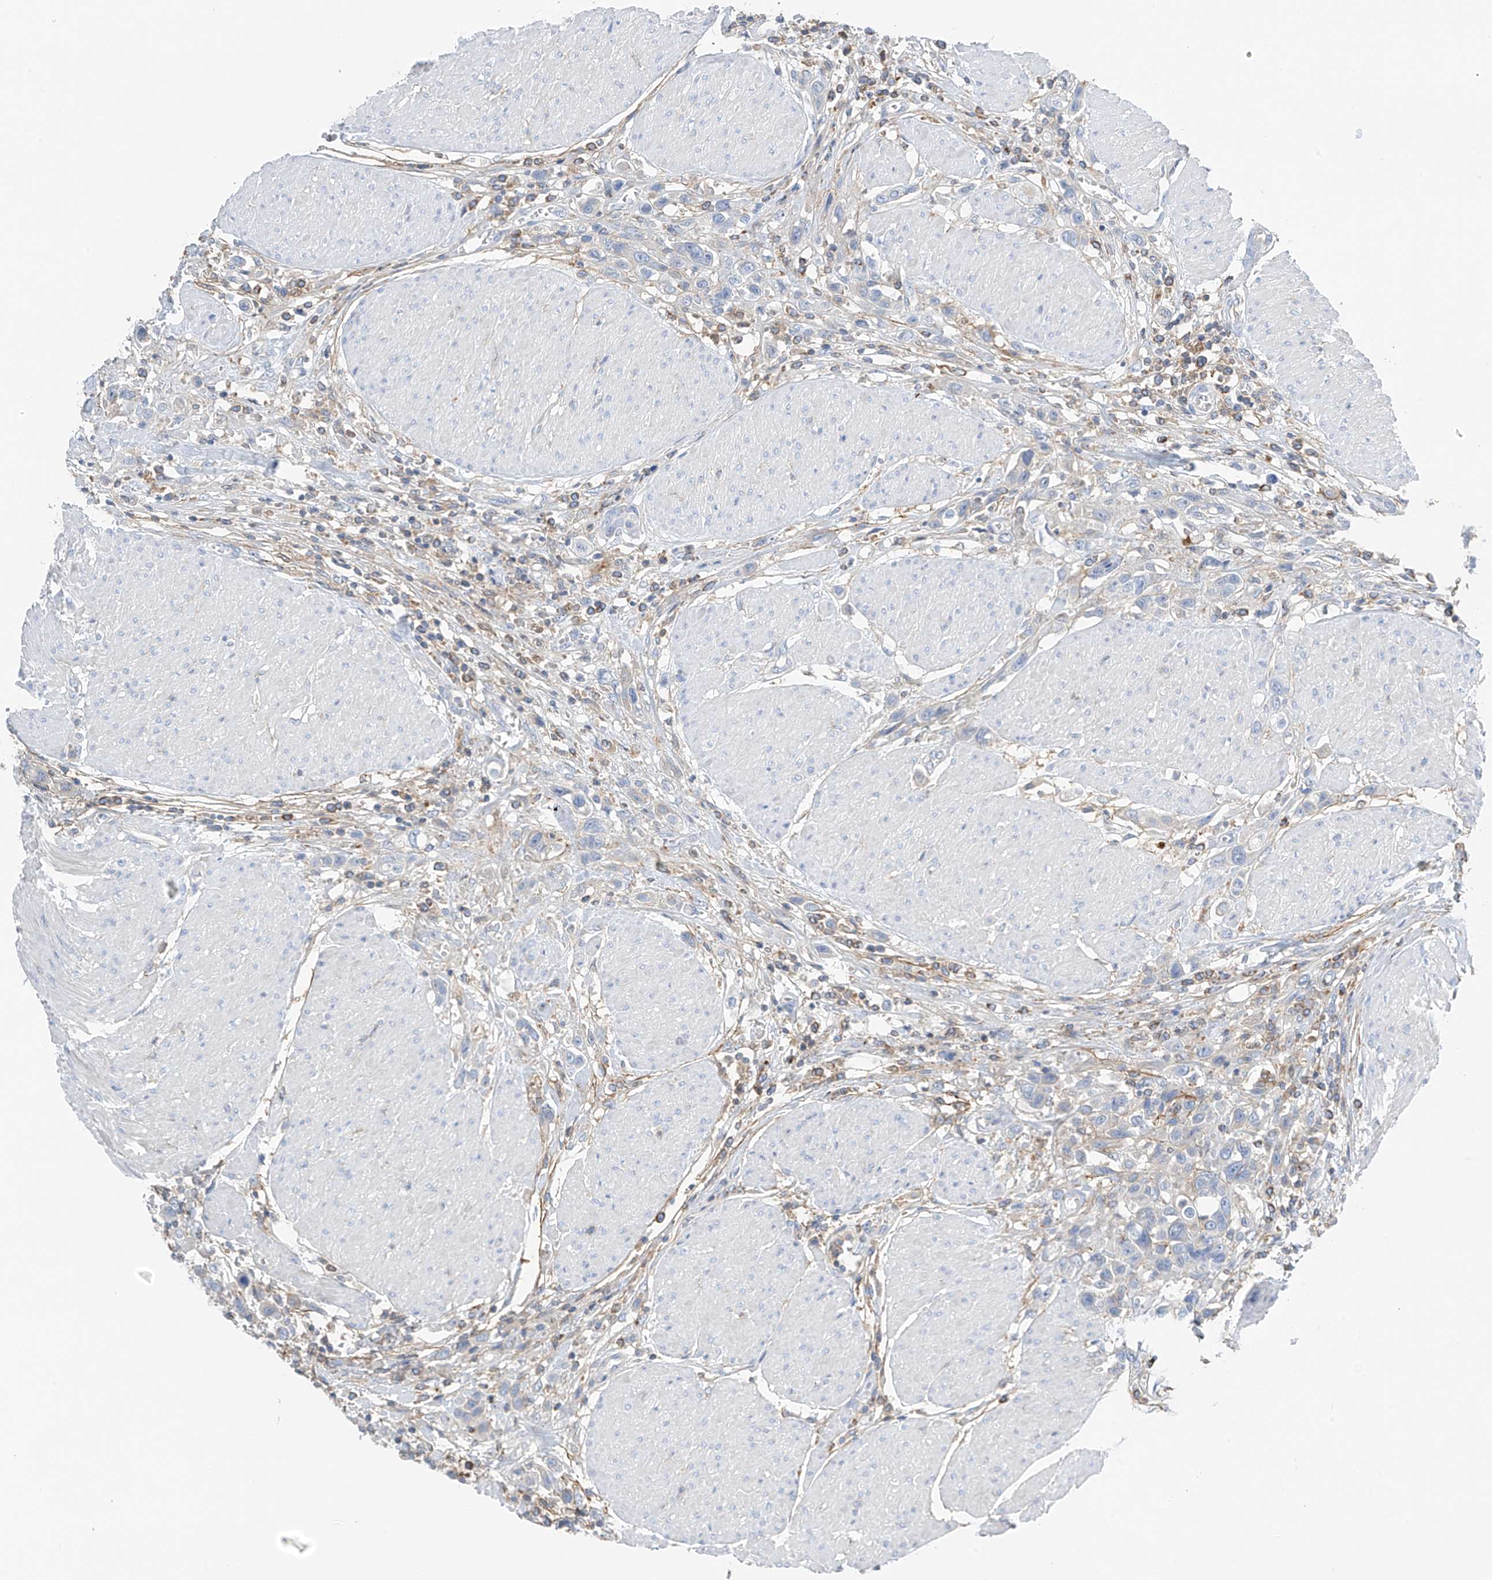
{"staining": {"intensity": "negative", "quantity": "none", "location": "none"}, "tissue": "urothelial cancer", "cell_type": "Tumor cells", "image_type": "cancer", "snomed": [{"axis": "morphology", "description": "Urothelial carcinoma, High grade"}, {"axis": "topography", "description": "Urinary bladder"}], "caption": "Immunohistochemistry photomicrograph of neoplastic tissue: human urothelial cancer stained with DAB (3,3'-diaminobenzidine) demonstrates no significant protein expression in tumor cells.", "gene": "NALCN", "patient": {"sex": "male", "age": 50}}